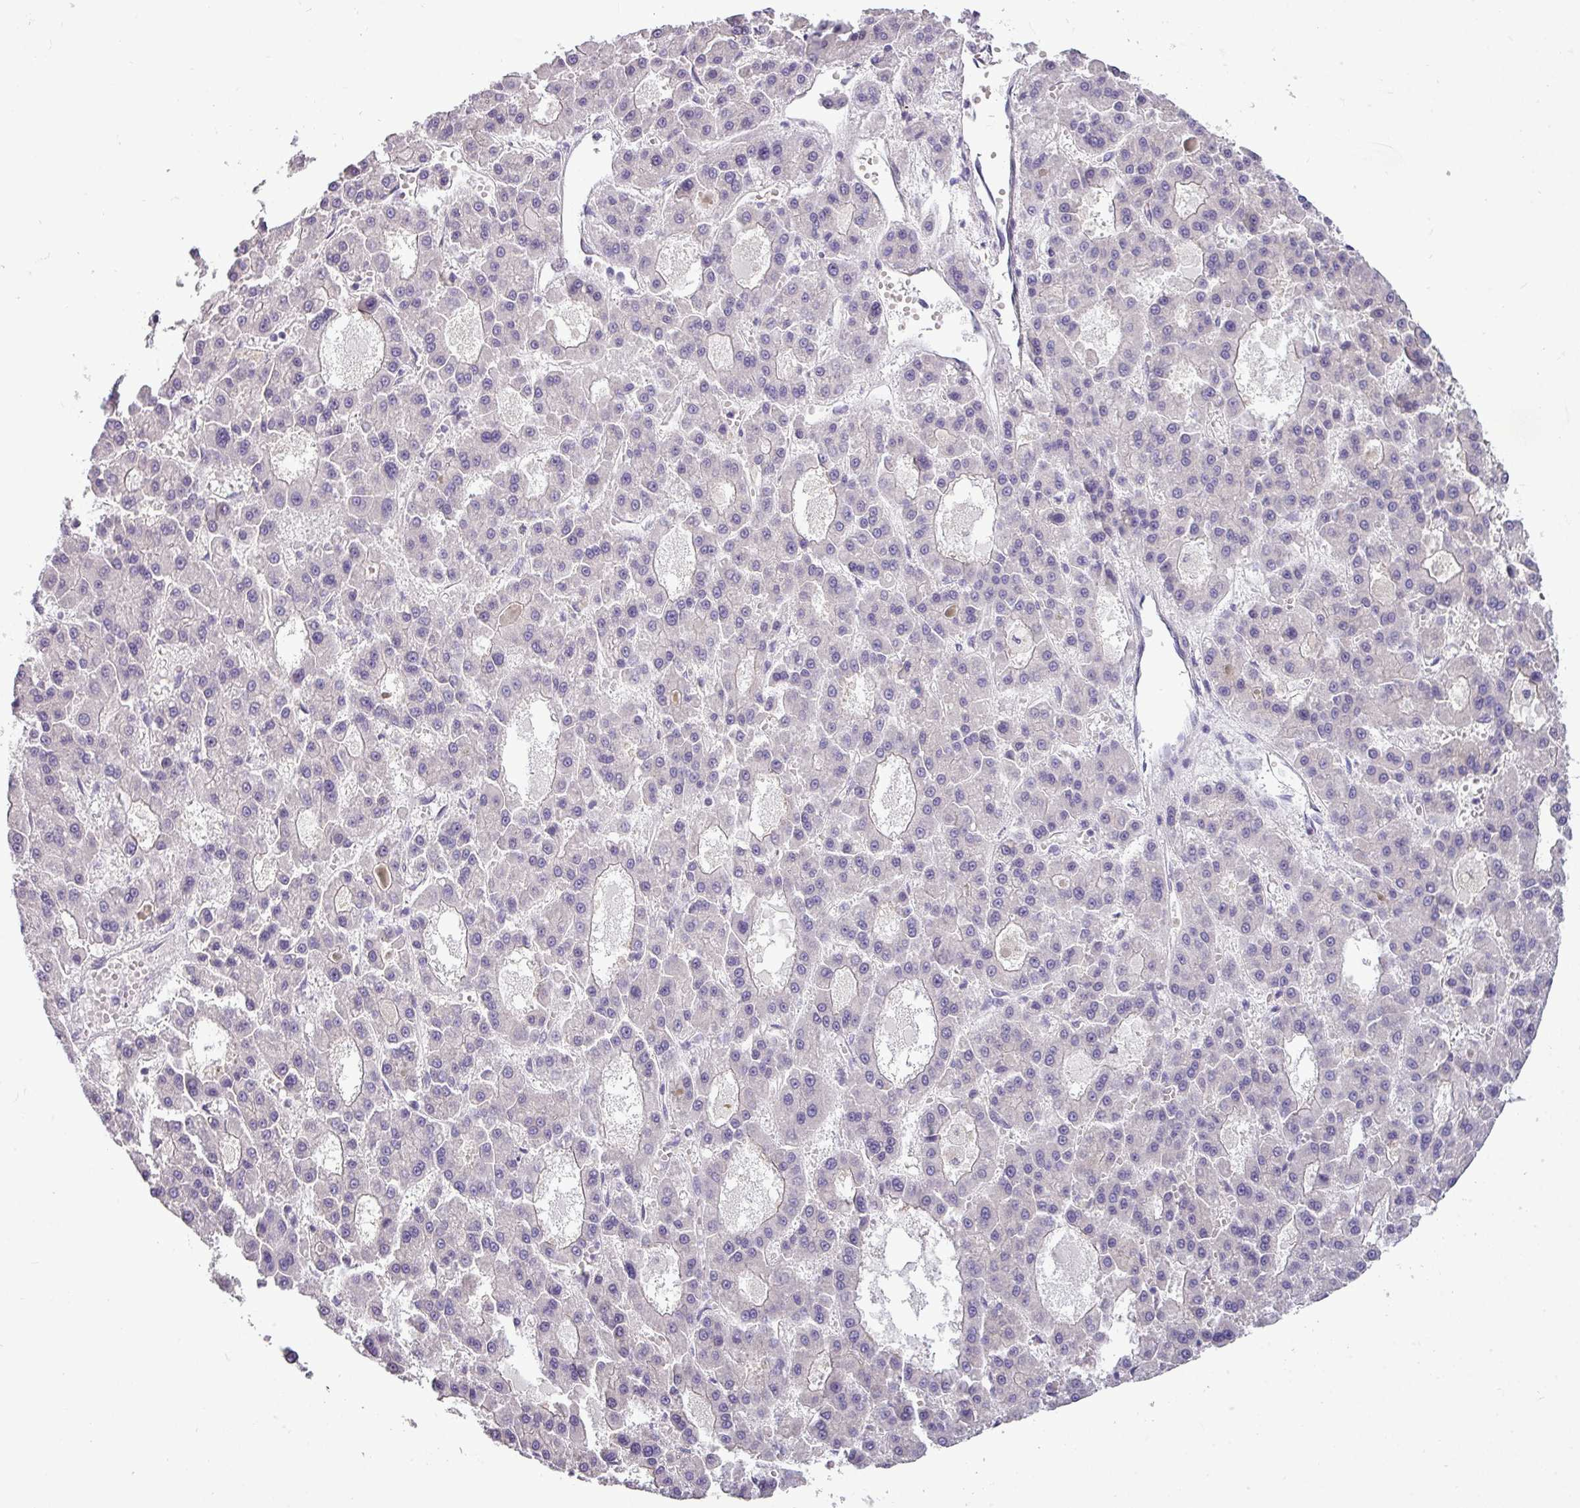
{"staining": {"intensity": "negative", "quantity": "none", "location": "none"}, "tissue": "liver cancer", "cell_type": "Tumor cells", "image_type": "cancer", "snomed": [{"axis": "morphology", "description": "Carcinoma, Hepatocellular, NOS"}, {"axis": "topography", "description": "Liver"}], "caption": "Immunohistochemistry (IHC) micrograph of neoplastic tissue: liver cancer (hepatocellular carcinoma) stained with DAB (3,3'-diaminobenzidine) displays no significant protein expression in tumor cells.", "gene": "DNAAF9", "patient": {"sex": "male", "age": 70}}